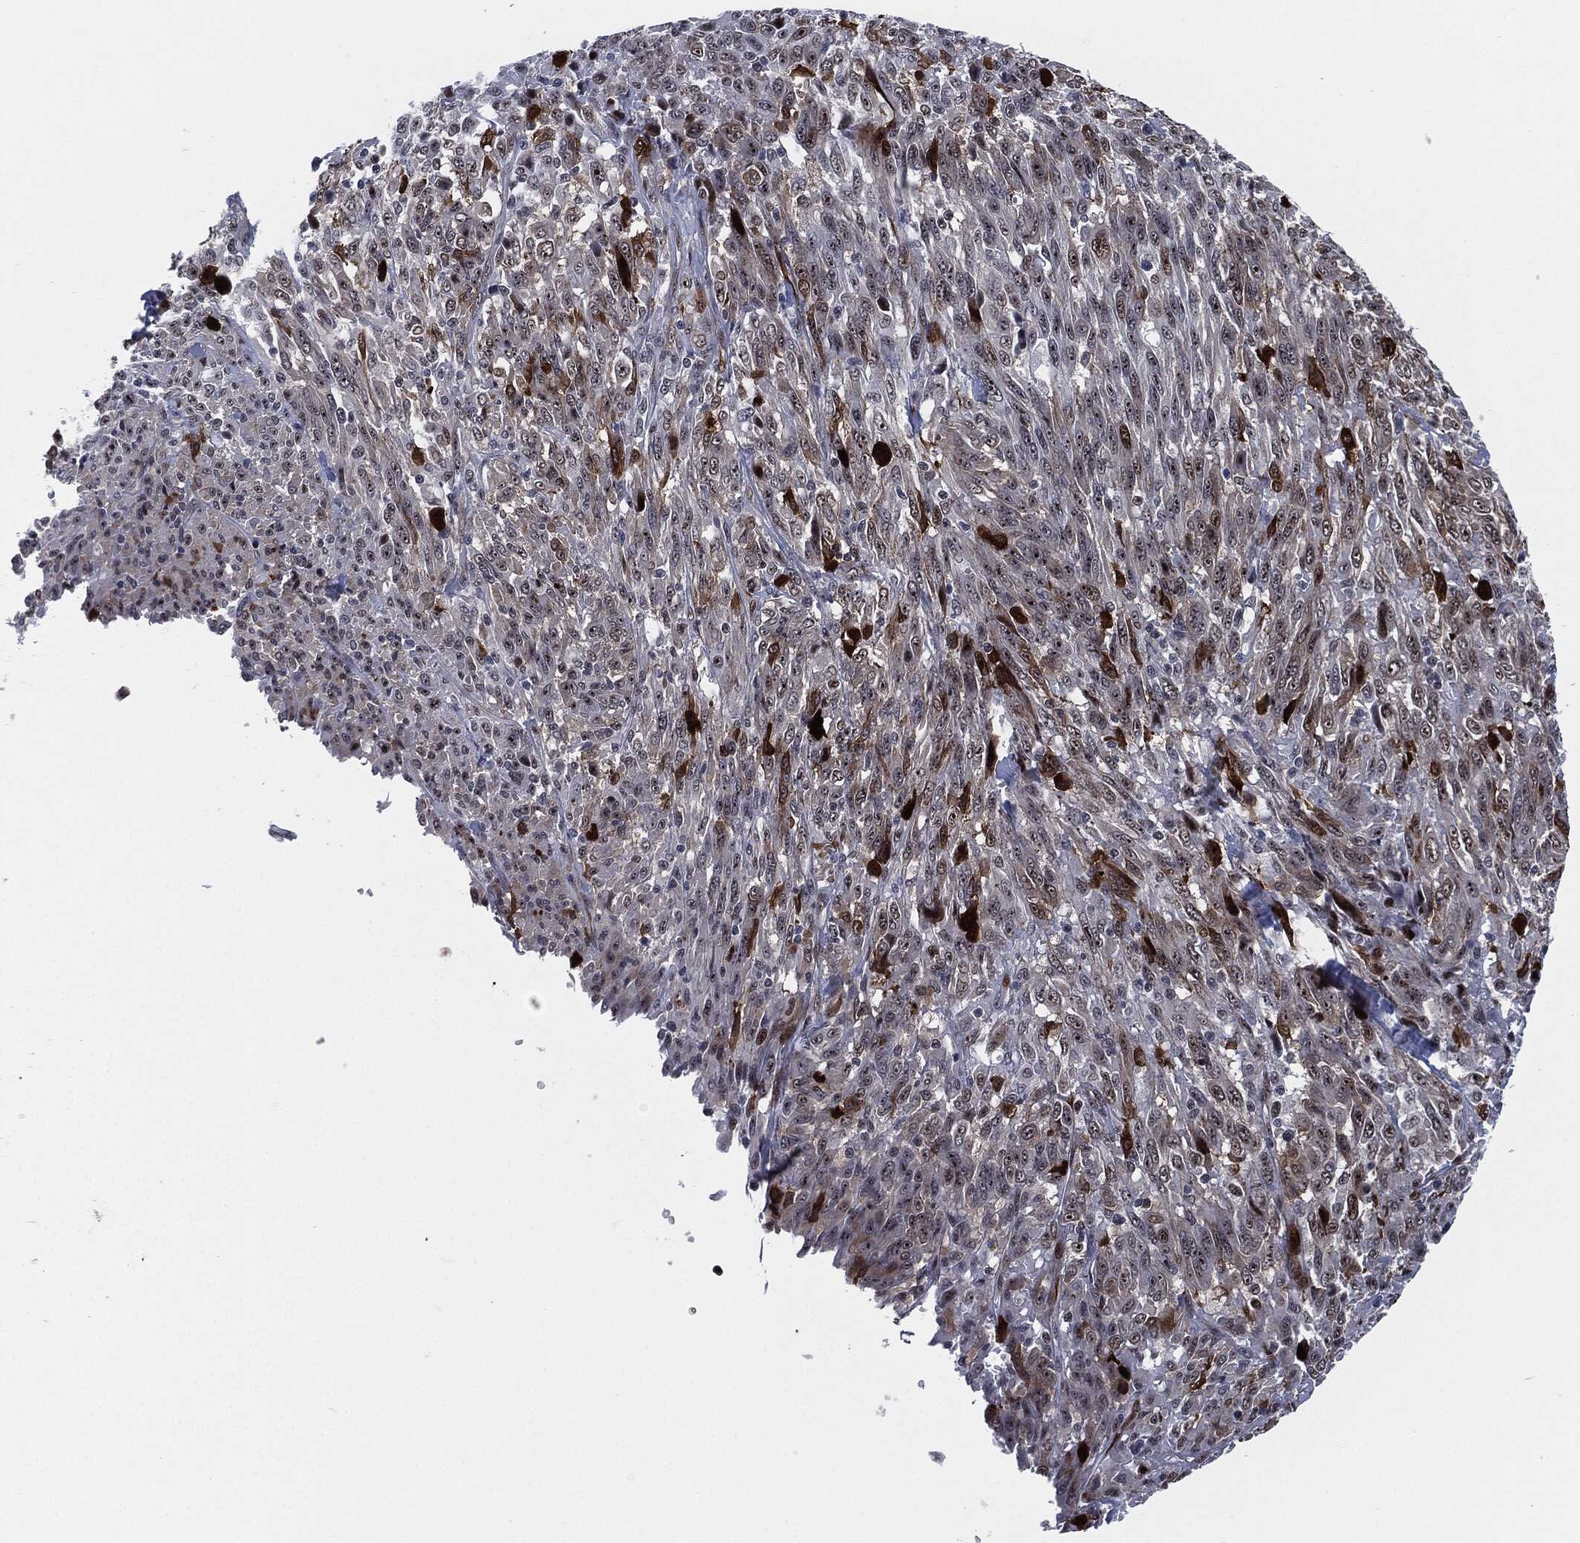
{"staining": {"intensity": "moderate", "quantity": "<25%", "location": "cytoplasmic/membranous"}, "tissue": "melanoma", "cell_type": "Tumor cells", "image_type": "cancer", "snomed": [{"axis": "morphology", "description": "Malignant melanoma, NOS"}, {"axis": "topography", "description": "Skin"}], "caption": "A brown stain highlights moderate cytoplasmic/membranous expression of a protein in human melanoma tumor cells.", "gene": "AKT2", "patient": {"sex": "female", "age": 91}}